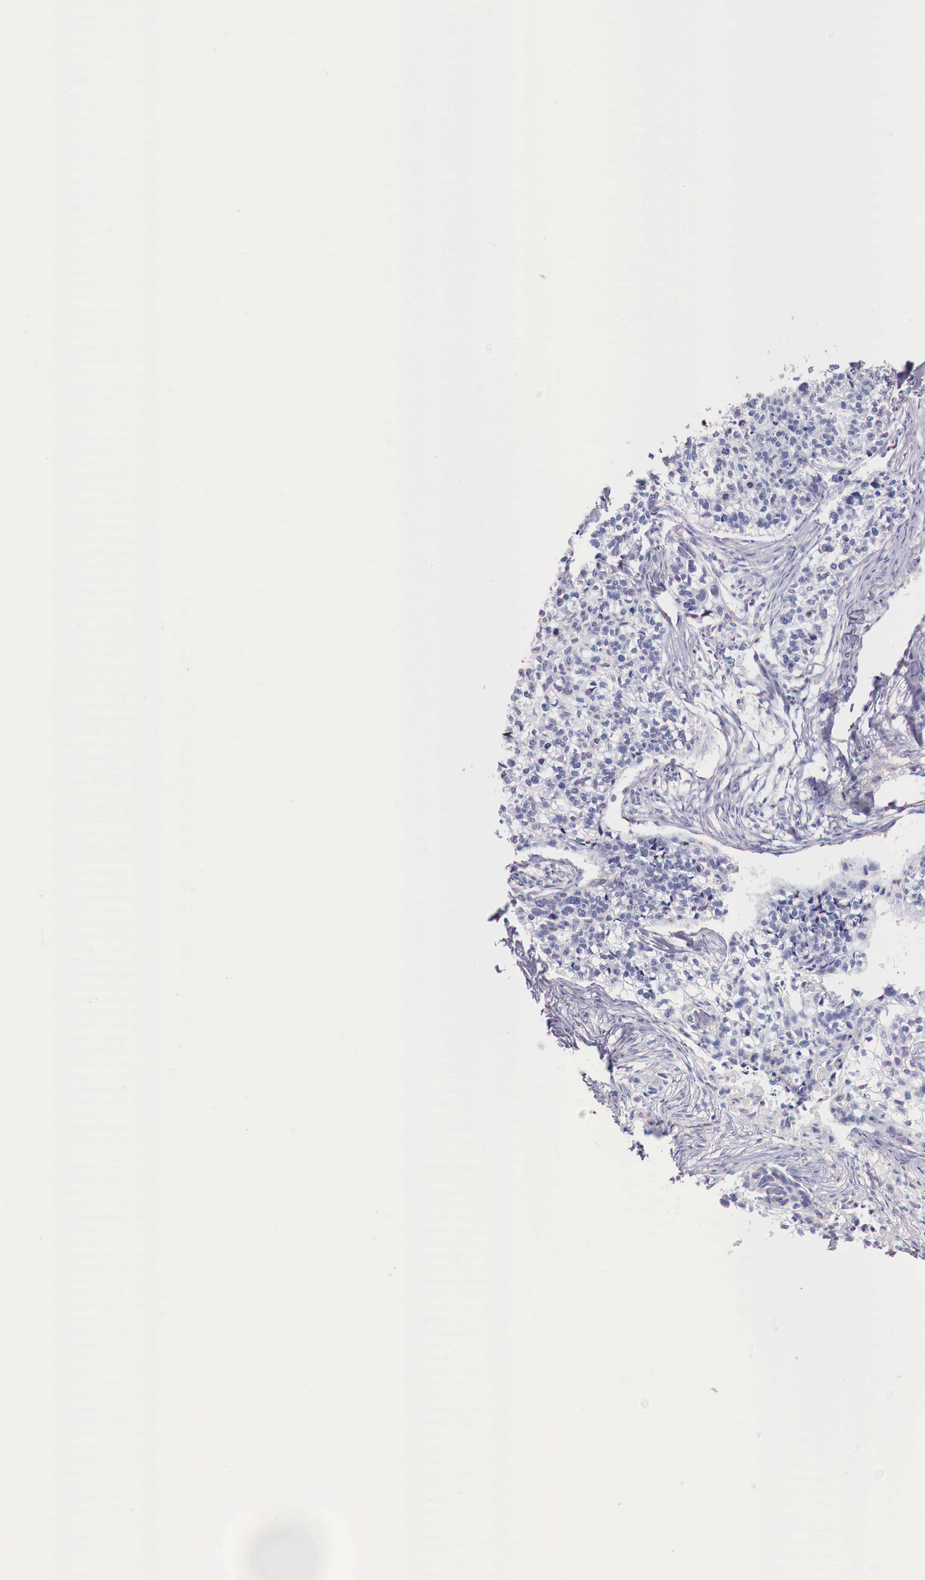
{"staining": {"intensity": "negative", "quantity": "none", "location": "none"}, "tissue": "lung cancer", "cell_type": "Tumor cells", "image_type": "cancer", "snomed": [{"axis": "morphology", "description": "Squamous cell carcinoma, NOS"}, {"axis": "topography", "description": "Lymph node"}, {"axis": "topography", "description": "Lung"}], "caption": "An immunohistochemistry (IHC) image of lung squamous cell carcinoma is shown. There is no staining in tumor cells of lung squamous cell carcinoma.", "gene": "IDH3G", "patient": {"sex": "male", "age": 74}}